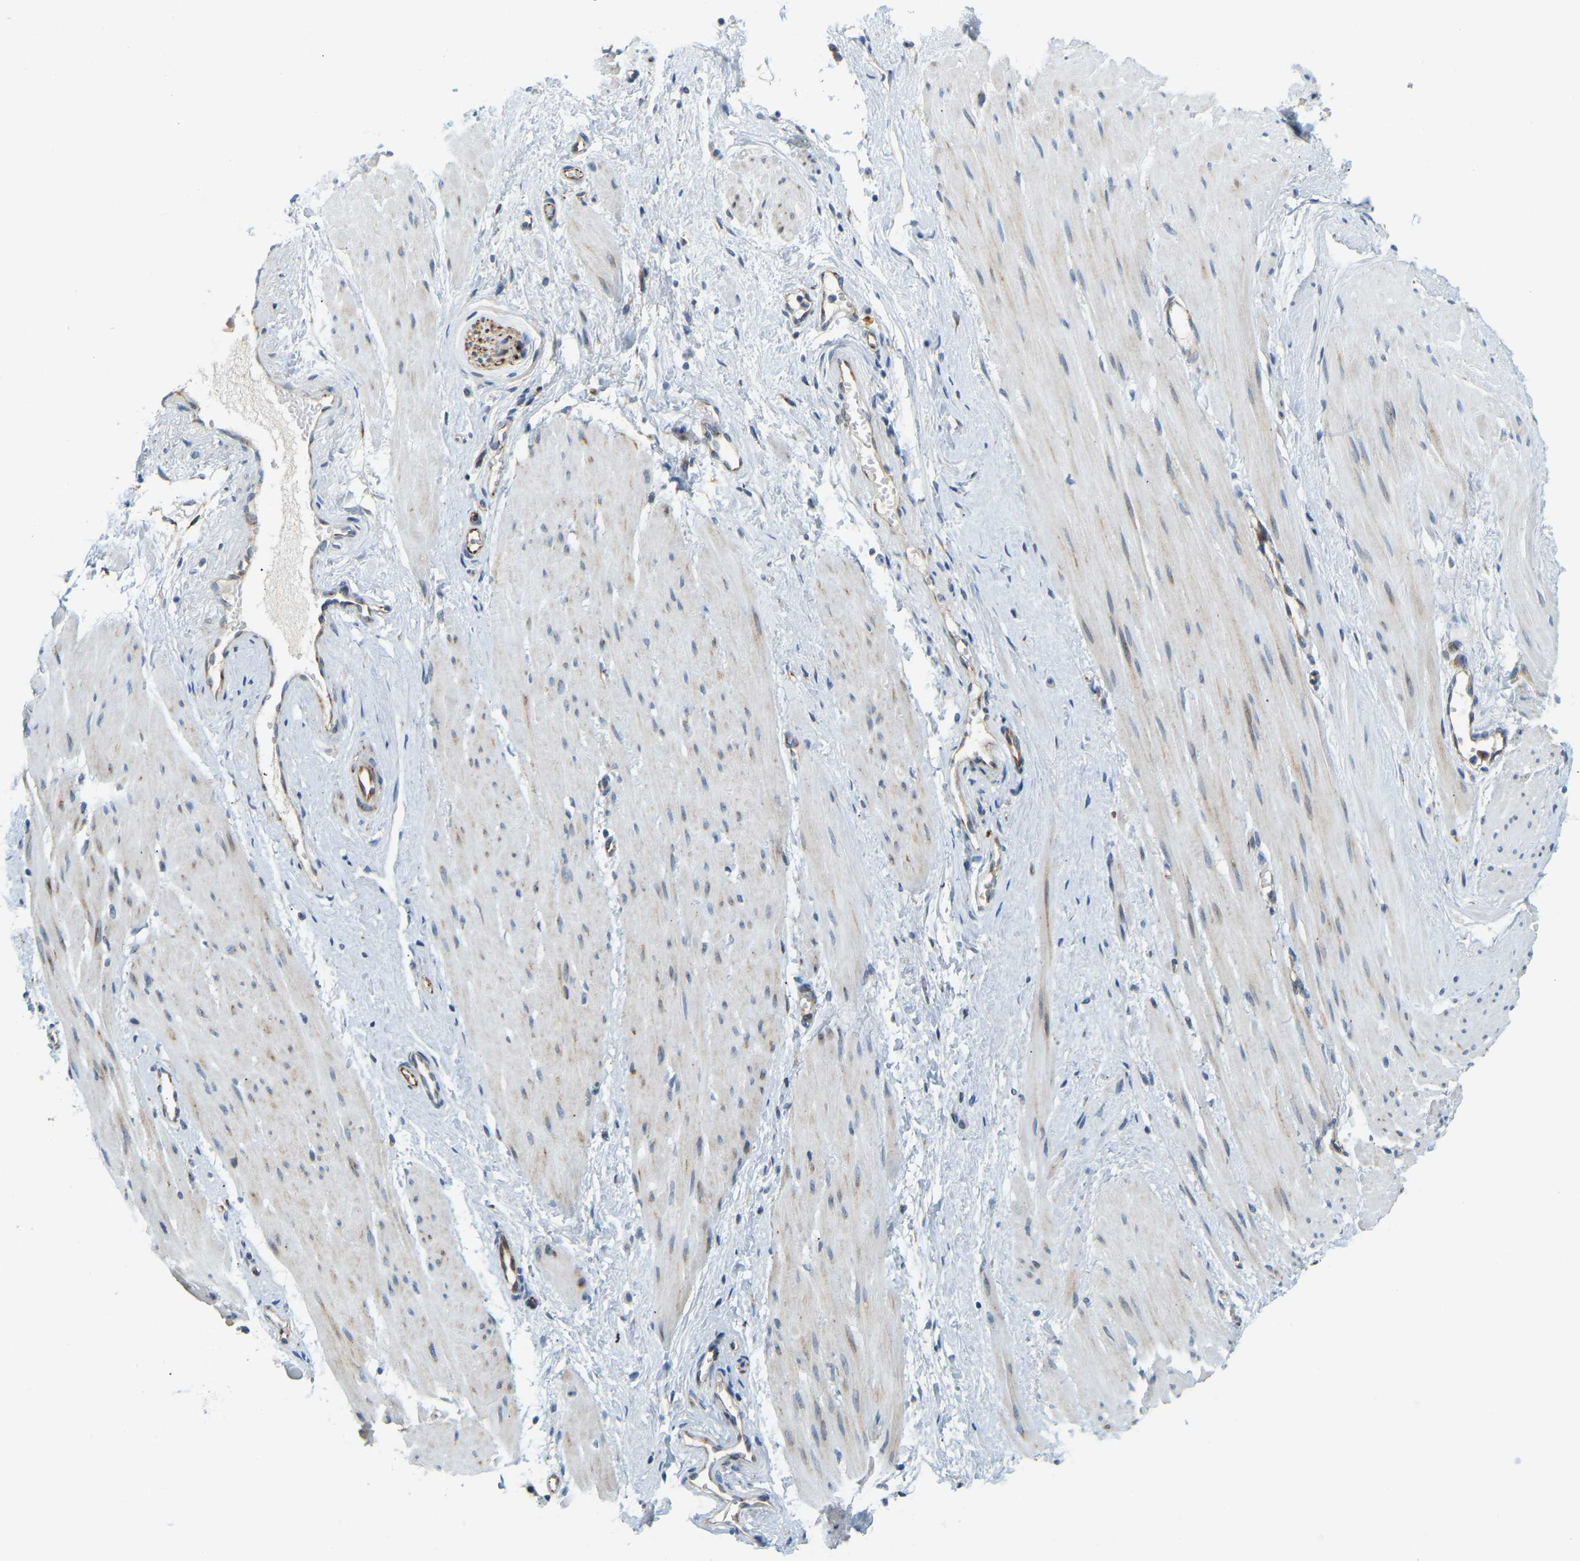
{"staining": {"intensity": "moderate", "quantity": "25%-75%", "location": "cytoplasmic/membranous"}, "tissue": "adipose tissue", "cell_type": "Adipocytes", "image_type": "normal", "snomed": [{"axis": "morphology", "description": "Normal tissue, NOS"}, {"axis": "topography", "description": "Soft tissue"}, {"axis": "topography", "description": "Vascular tissue"}], "caption": "Adipocytes display medium levels of moderate cytoplasmic/membranous positivity in about 25%-75% of cells in benign adipose tissue. Nuclei are stained in blue.", "gene": "NME8", "patient": {"sex": "female", "age": 35}}